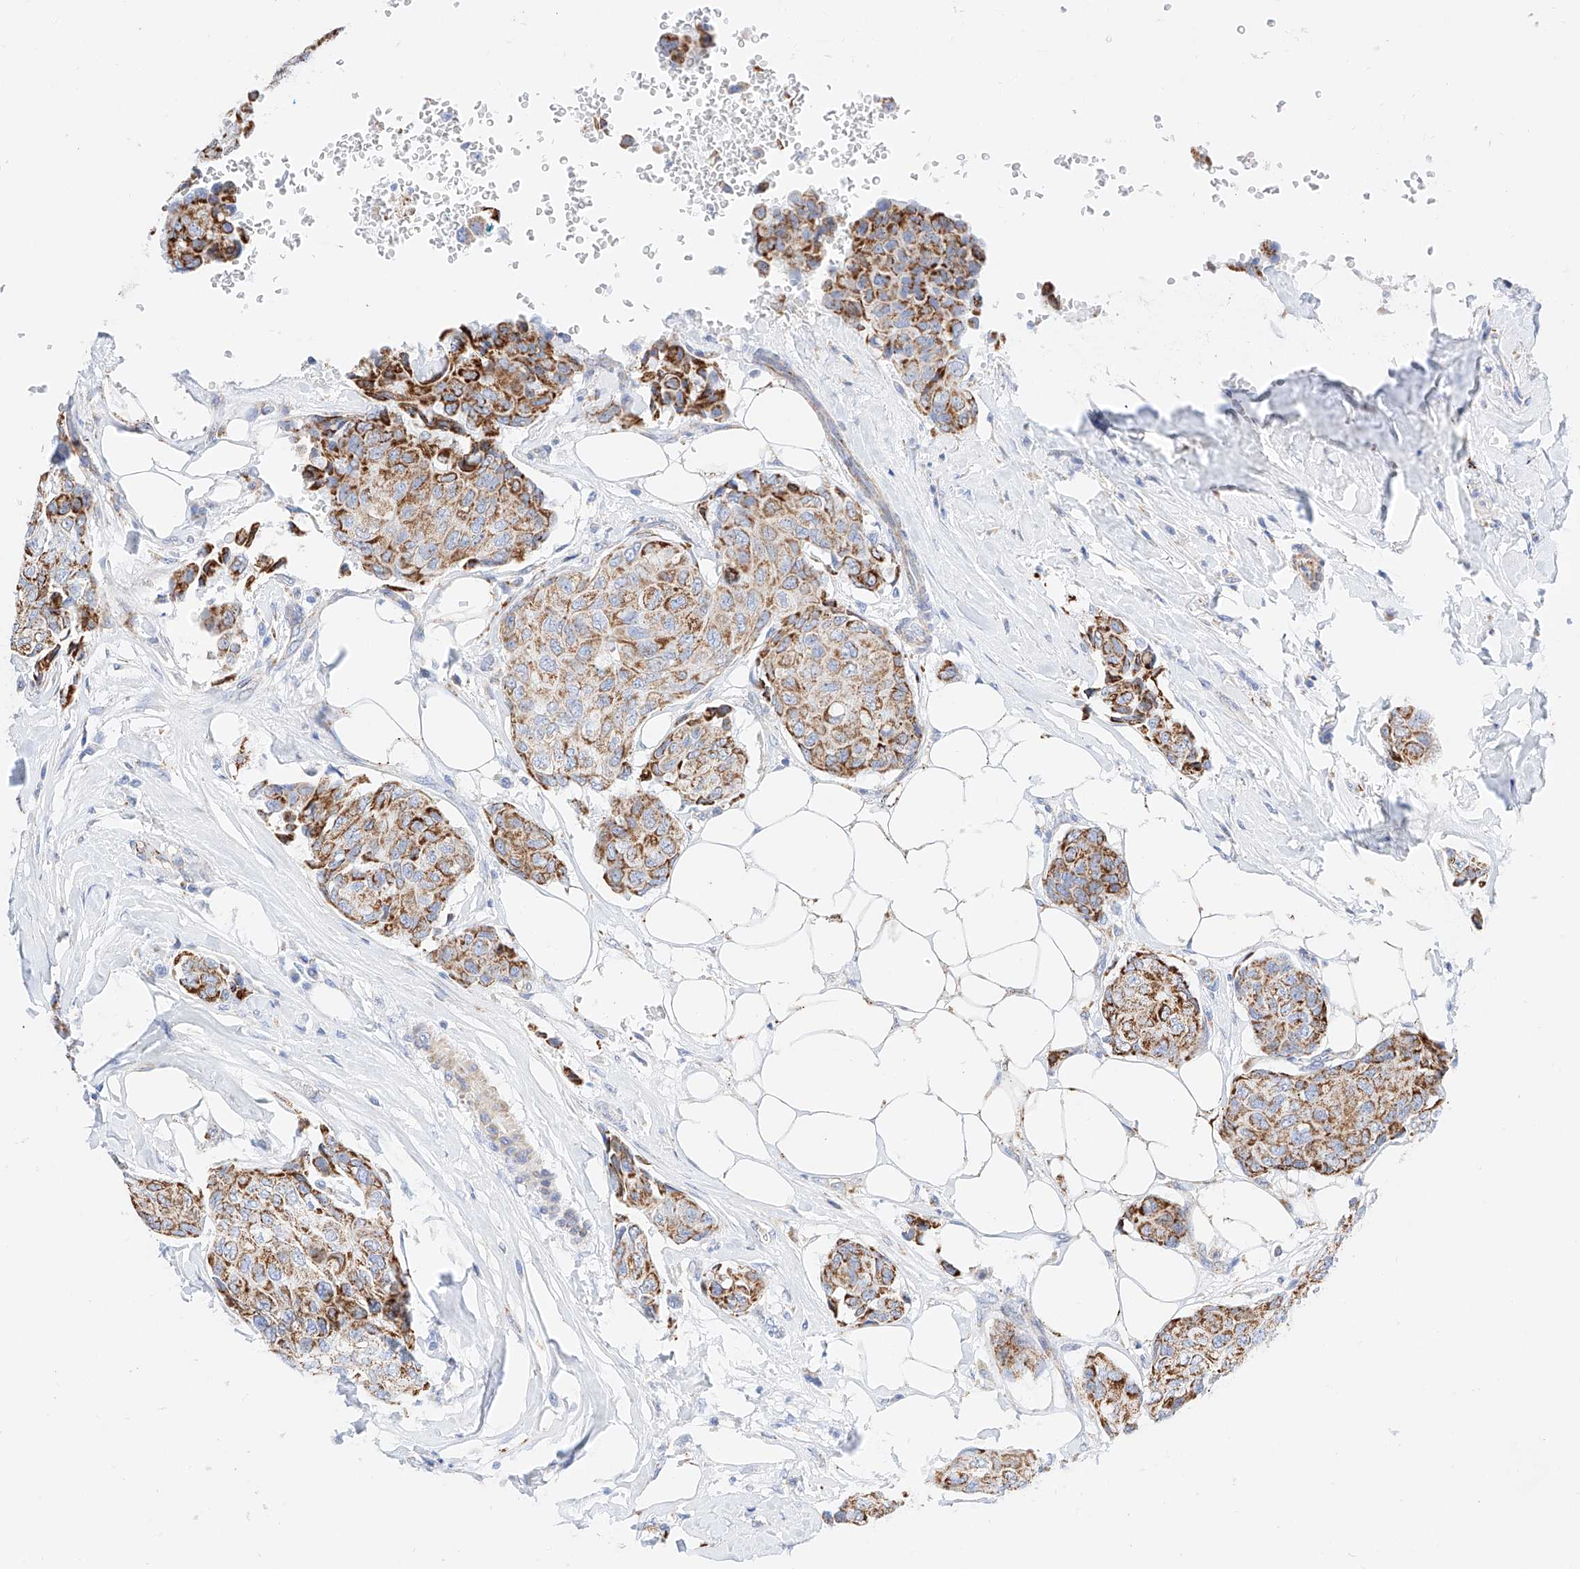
{"staining": {"intensity": "moderate", "quantity": ">75%", "location": "cytoplasmic/membranous"}, "tissue": "breast cancer", "cell_type": "Tumor cells", "image_type": "cancer", "snomed": [{"axis": "morphology", "description": "Duct carcinoma"}, {"axis": "topography", "description": "Breast"}], "caption": "Tumor cells exhibit medium levels of moderate cytoplasmic/membranous staining in about >75% of cells in human breast infiltrating ductal carcinoma.", "gene": "C6orf62", "patient": {"sex": "female", "age": 80}}